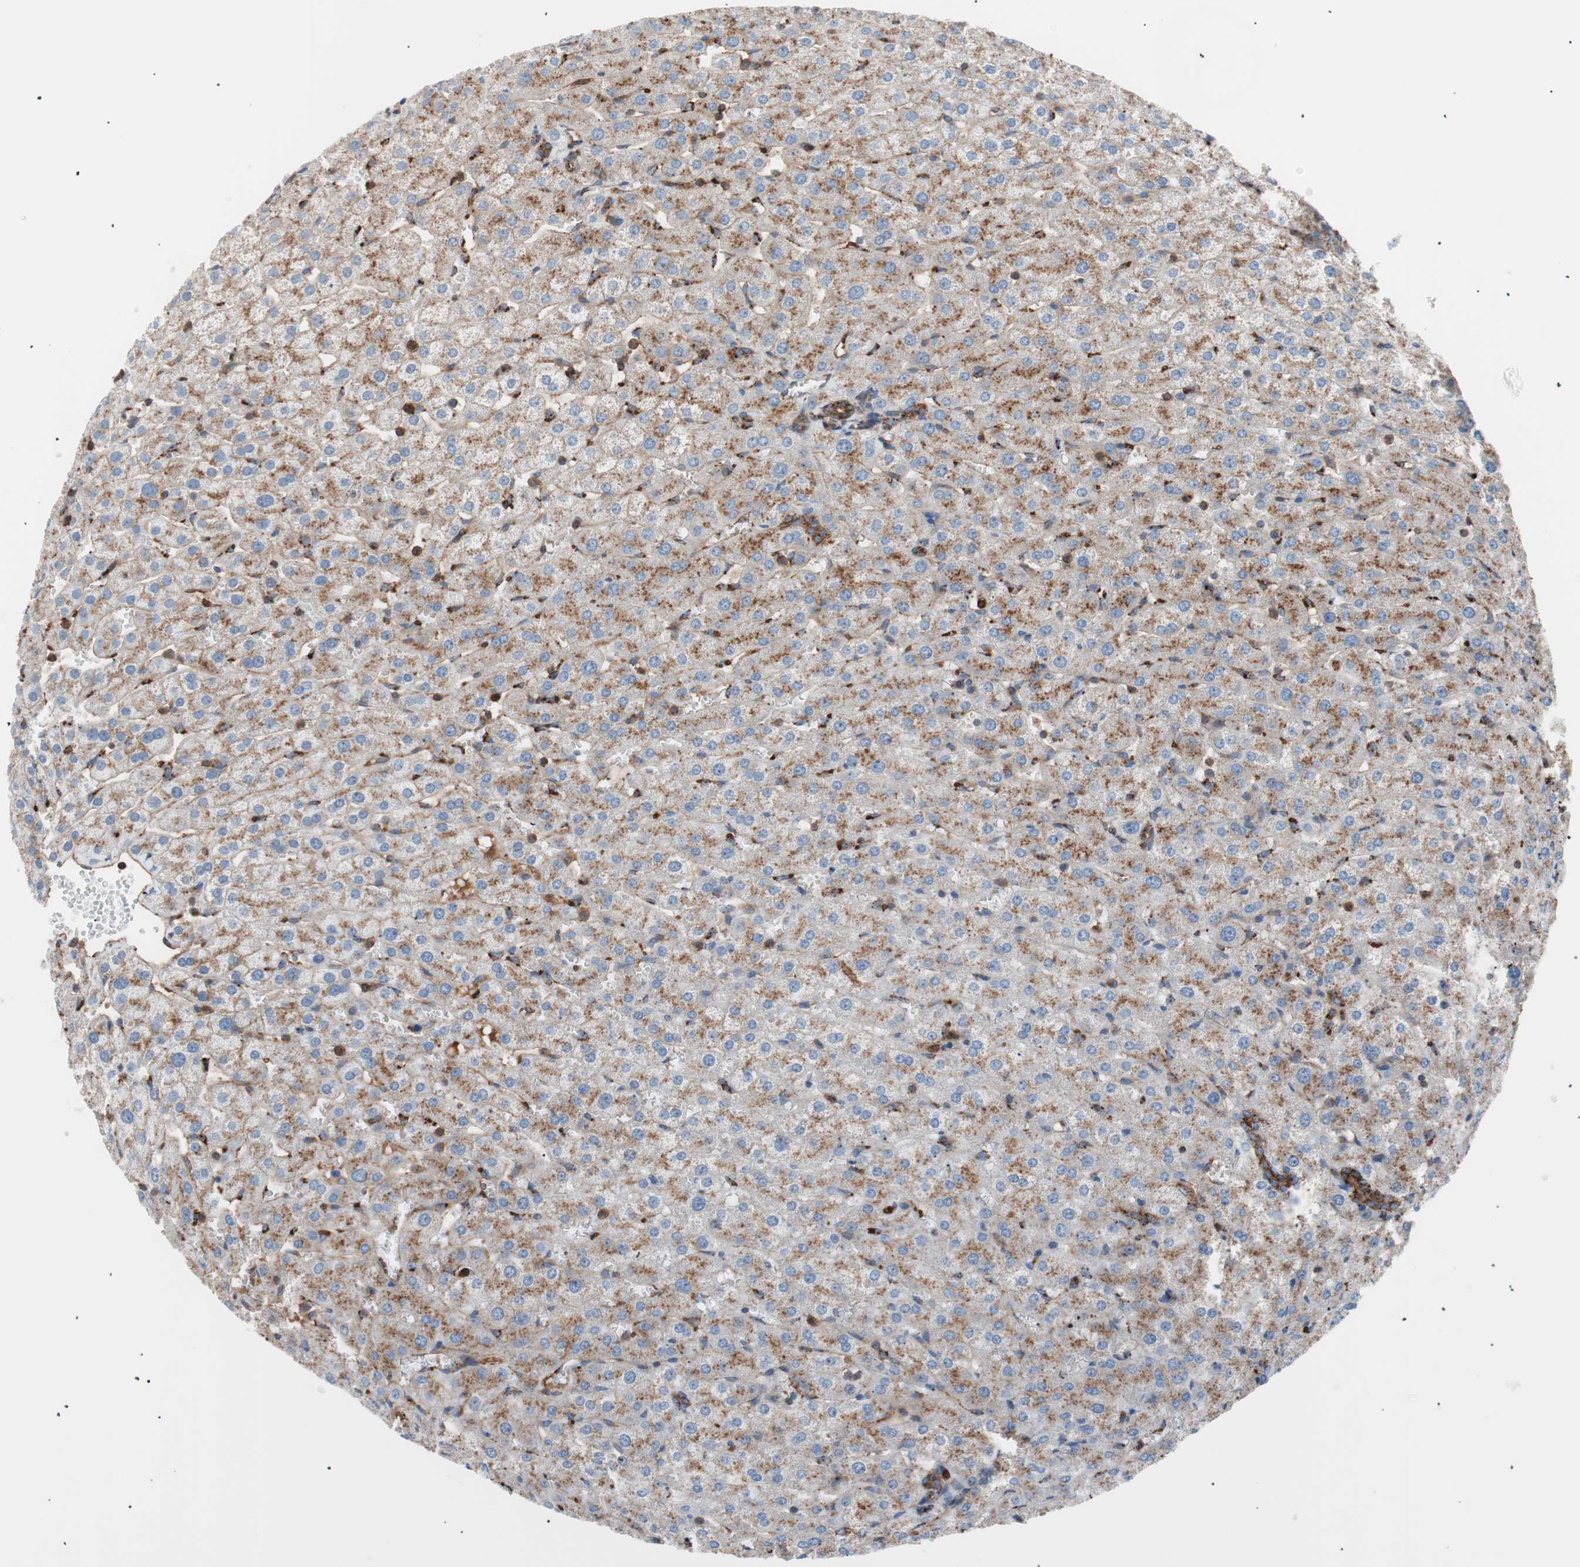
{"staining": {"intensity": "strong", "quantity": ">75%", "location": "cytoplasmic/membranous"}, "tissue": "liver", "cell_type": "Cholangiocytes", "image_type": "normal", "snomed": [{"axis": "morphology", "description": "Normal tissue, NOS"}, {"axis": "morphology", "description": "Fibrosis, NOS"}, {"axis": "topography", "description": "Liver"}], "caption": "Liver was stained to show a protein in brown. There is high levels of strong cytoplasmic/membranous positivity in about >75% of cholangiocytes.", "gene": "FLOT2", "patient": {"sex": "female", "age": 29}}